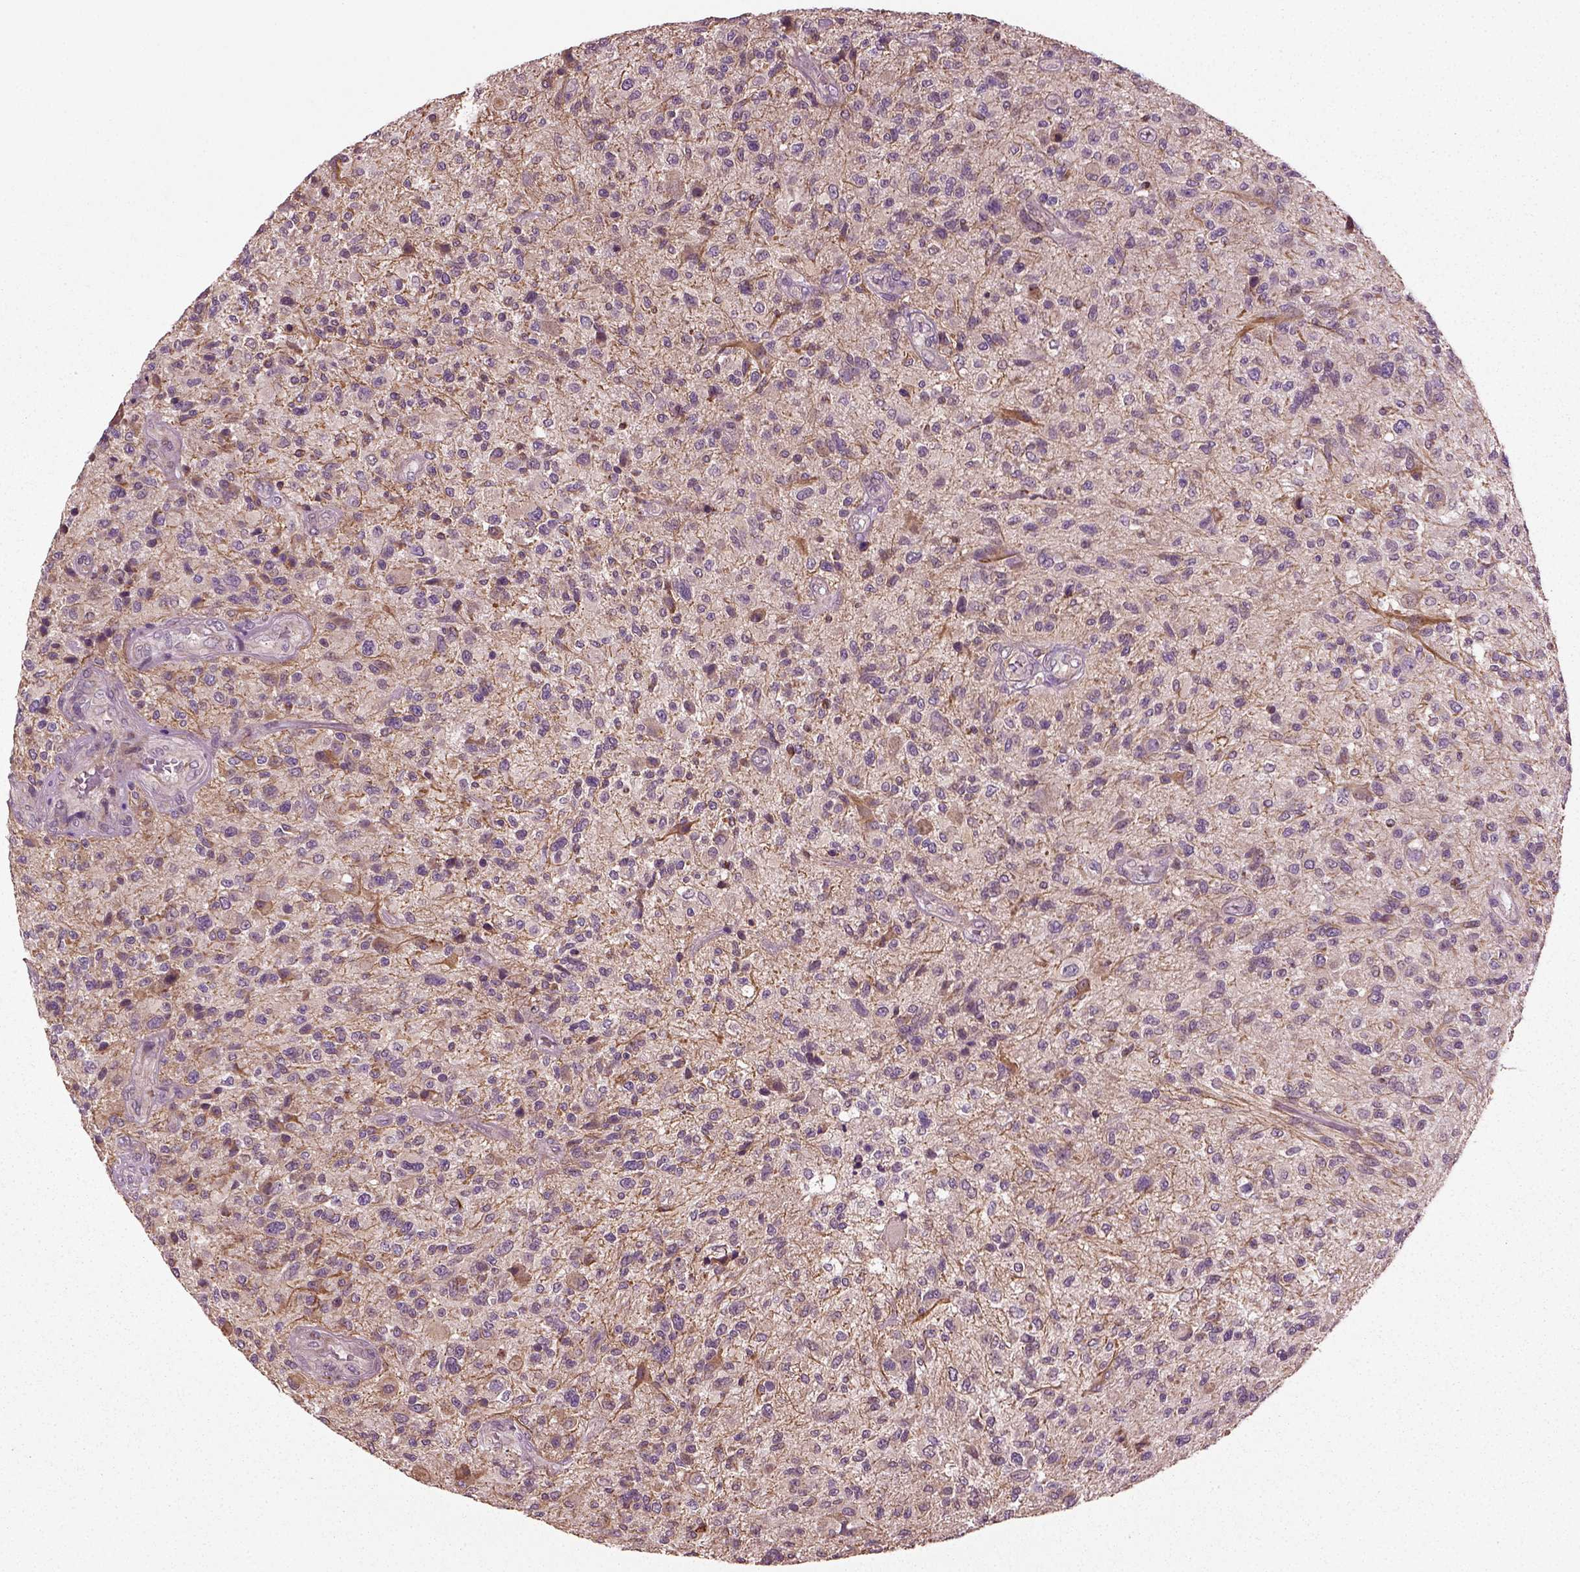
{"staining": {"intensity": "negative", "quantity": "none", "location": "none"}, "tissue": "glioma", "cell_type": "Tumor cells", "image_type": "cancer", "snomed": [{"axis": "morphology", "description": "Glioma, malignant, High grade"}, {"axis": "topography", "description": "Brain"}], "caption": "Tumor cells show no significant protein expression in malignant glioma (high-grade).", "gene": "ERV3-1", "patient": {"sex": "male", "age": 47}}